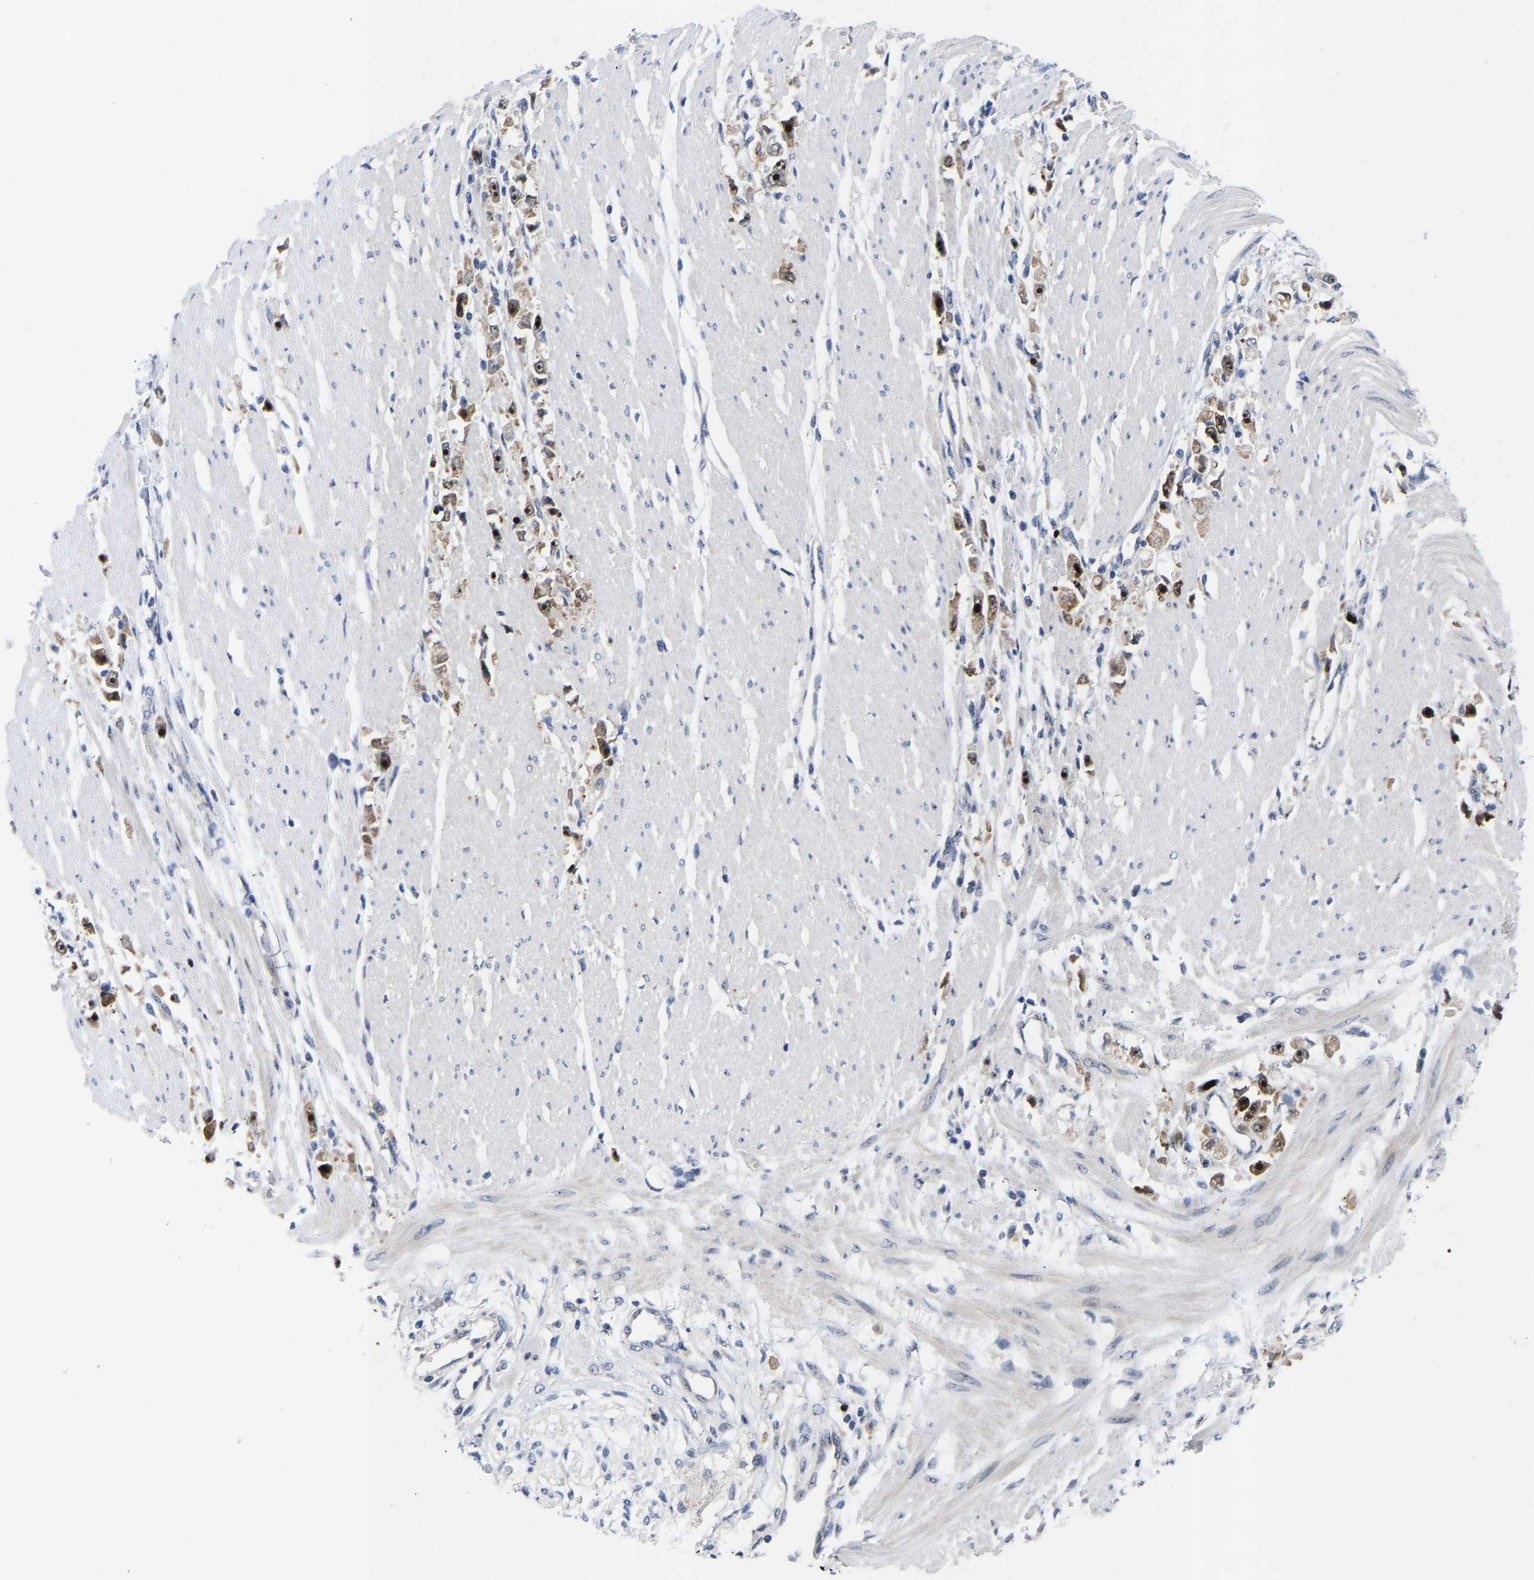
{"staining": {"intensity": "moderate", "quantity": ">75%", "location": "nuclear"}, "tissue": "stomach cancer", "cell_type": "Tumor cells", "image_type": "cancer", "snomed": [{"axis": "morphology", "description": "Adenocarcinoma, NOS"}, {"axis": "topography", "description": "Stomach"}], "caption": "Stomach cancer (adenocarcinoma) stained with immunohistochemistry (IHC) exhibits moderate nuclear expression in about >75% of tumor cells.", "gene": "NLE1", "patient": {"sex": "female", "age": 59}}